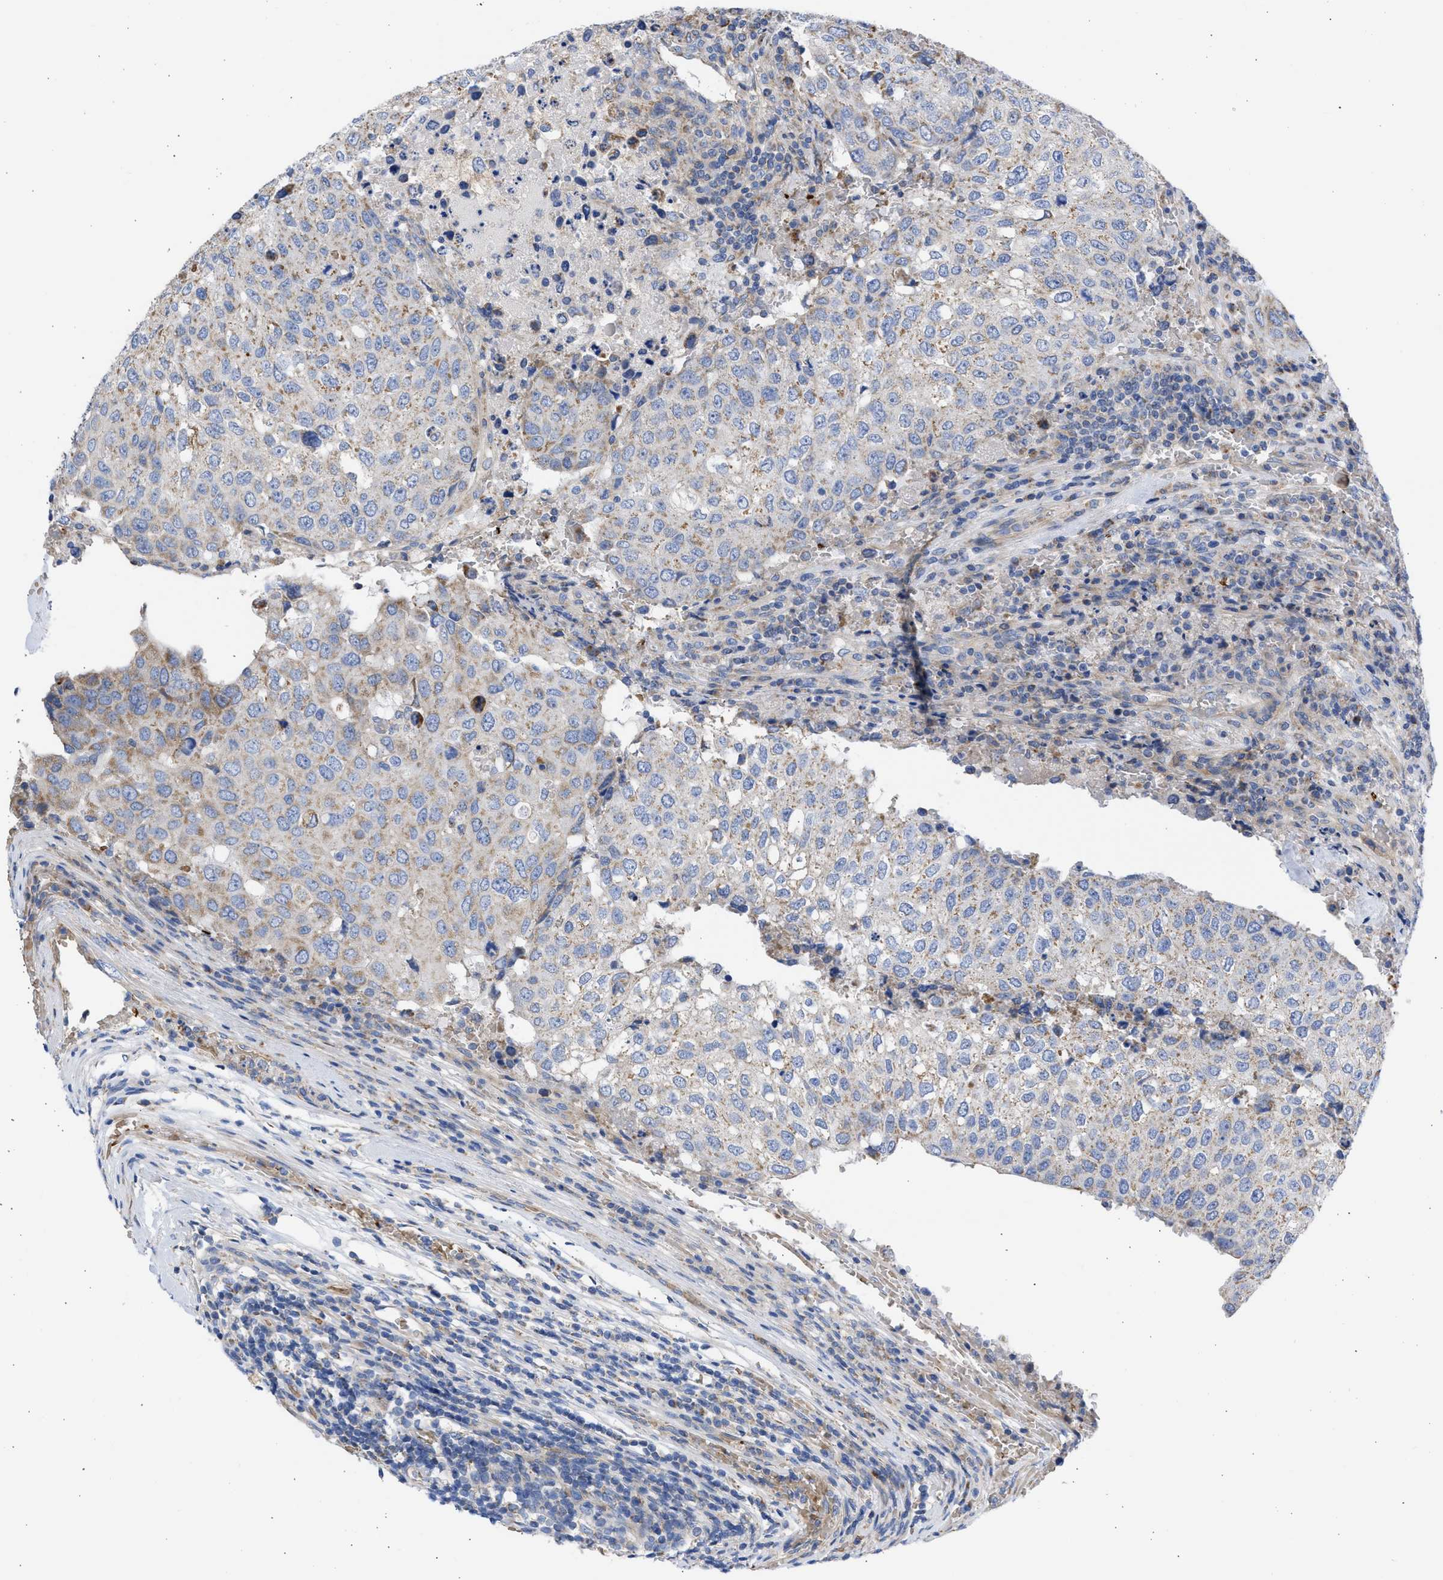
{"staining": {"intensity": "moderate", "quantity": "25%-75%", "location": "cytoplasmic/membranous"}, "tissue": "urothelial cancer", "cell_type": "Tumor cells", "image_type": "cancer", "snomed": [{"axis": "morphology", "description": "Urothelial carcinoma, High grade"}, {"axis": "topography", "description": "Lymph node"}, {"axis": "topography", "description": "Urinary bladder"}], "caption": "Immunohistochemical staining of high-grade urothelial carcinoma demonstrates medium levels of moderate cytoplasmic/membranous positivity in approximately 25%-75% of tumor cells.", "gene": "BTG3", "patient": {"sex": "male", "age": 51}}